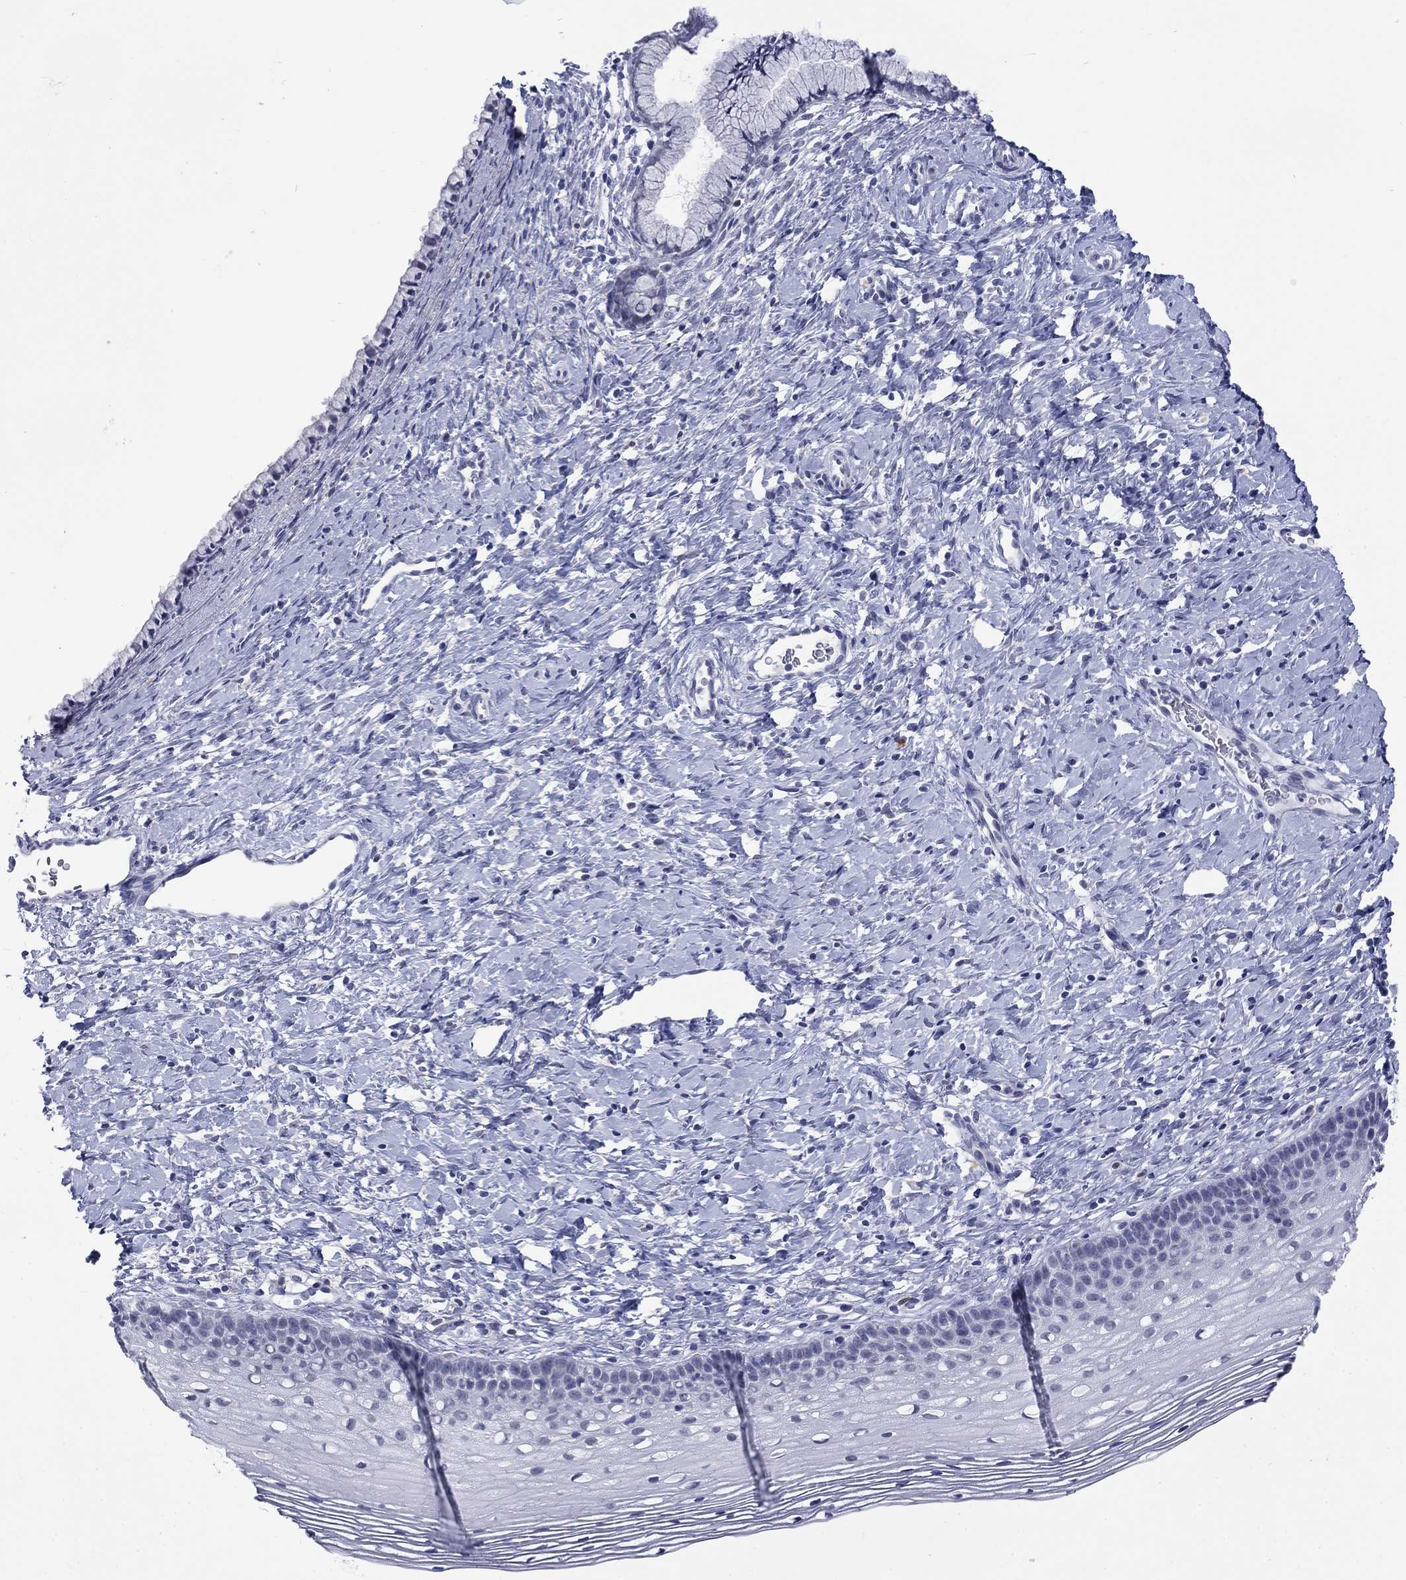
{"staining": {"intensity": "negative", "quantity": "none", "location": "none"}, "tissue": "cervix", "cell_type": "Glandular cells", "image_type": "normal", "snomed": [{"axis": "morphology", "description": "Normal tissue, NOS"}, {"axis": "topography", "description": "Cervix"}], "caption": "Photomicrograph shows no significant protein expression in glandular cells of normal cervix.", "gene": "ECEL1", "patient": {"sex": "female", "age": 39}}